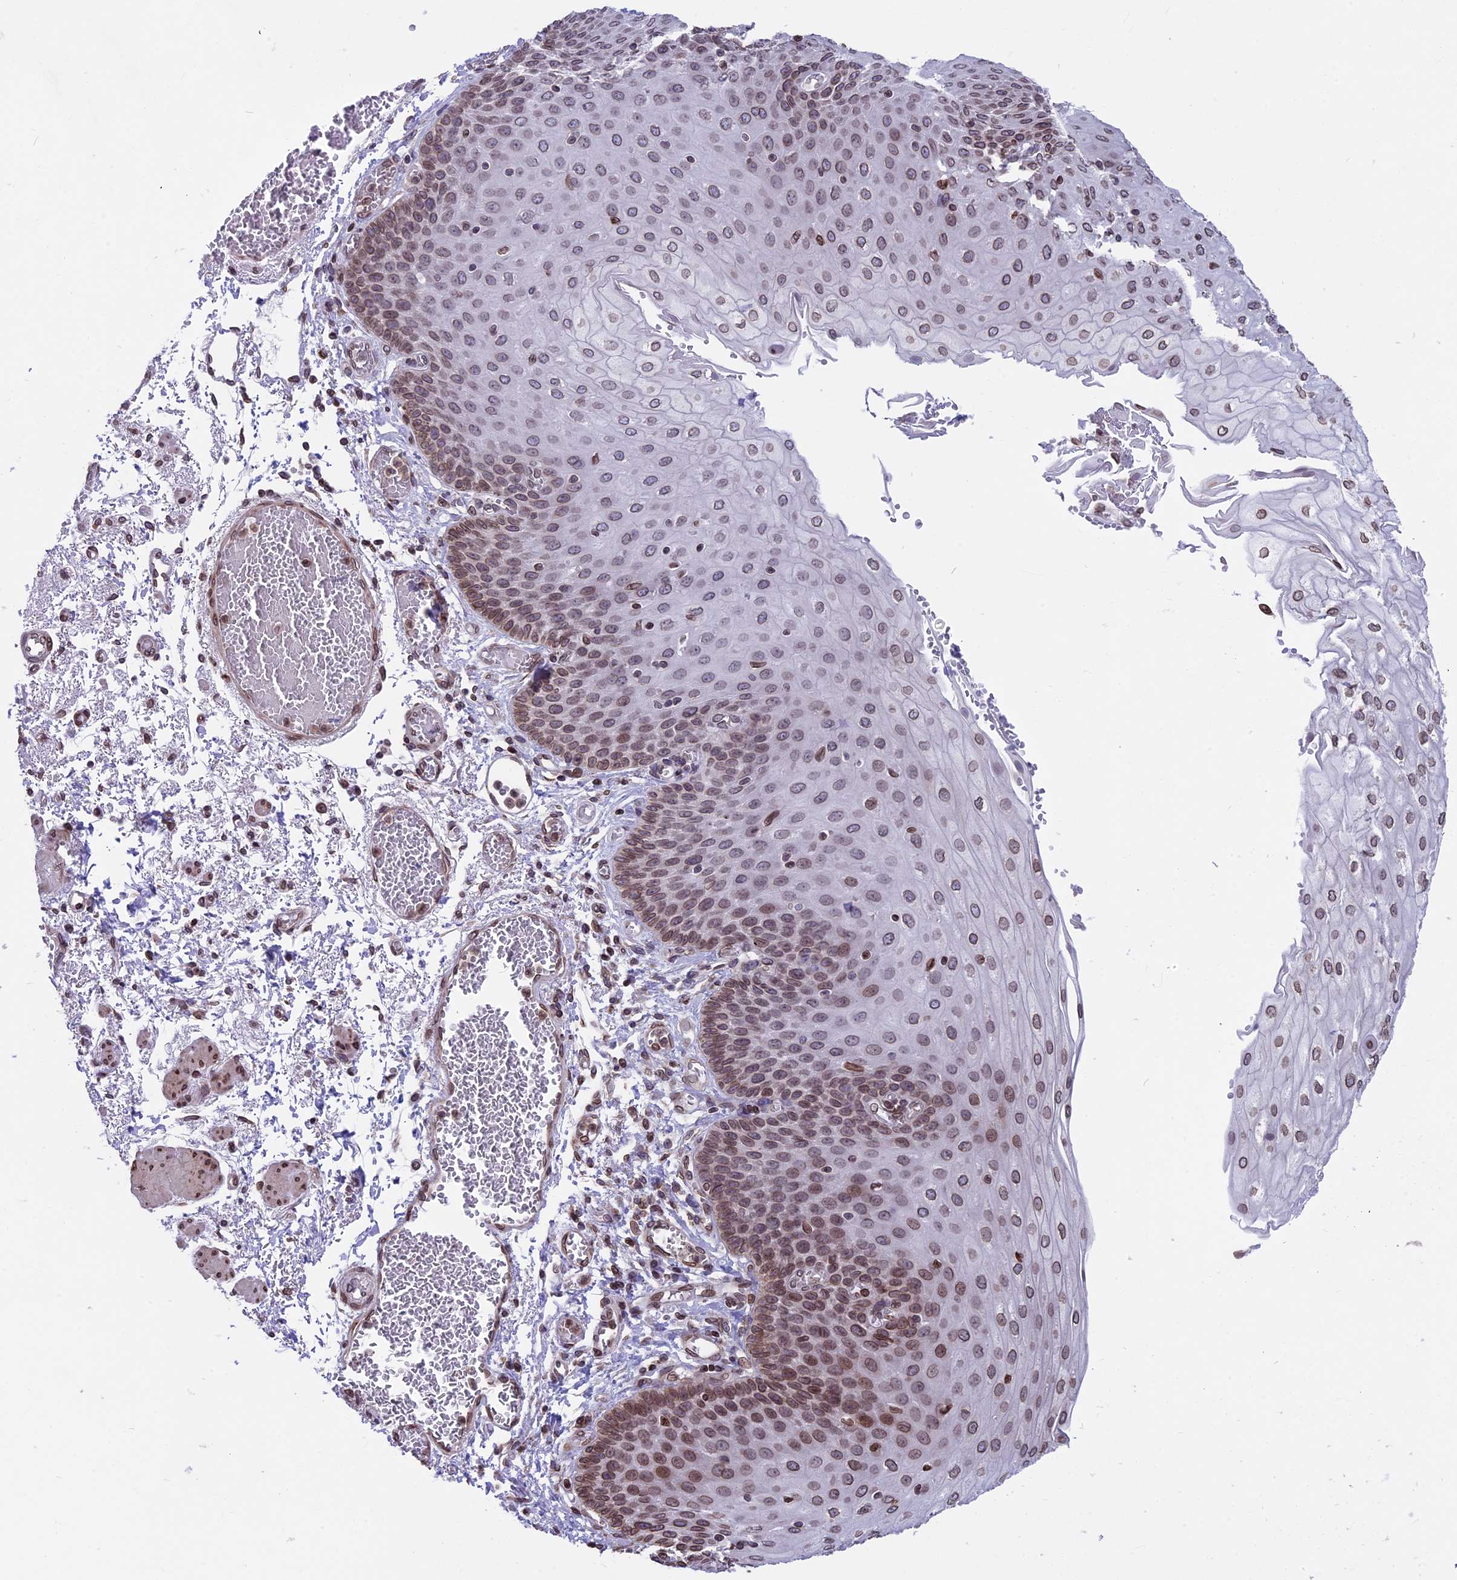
{"staining": {"intensity": "moderate", "quantity": ">75%", "location": "cytoplasmic/membranous,nuclear"}, "tissue": "esophagus", "cell_type": "Squamous epithelial cells", "image_type": "normal", "snomed": [{"axis": "morphology", "description": "Normal tissue, NOS"}, {"axis": "topography", "description": "Esophagus"}], "caption": "Moderate cytoplasmic/membranous,nuclear staining is present in approximately >75% of squamous epithelial cells in benign esophagus. The staining is performed using DAB (3,3'-diaminobenzidine) brown chromogen to label protein expression. The nuclei are counter-stained blue using hematoxylin.", "gene": "PTCHD4", "patient": {"sex": "male", "age": 81}}